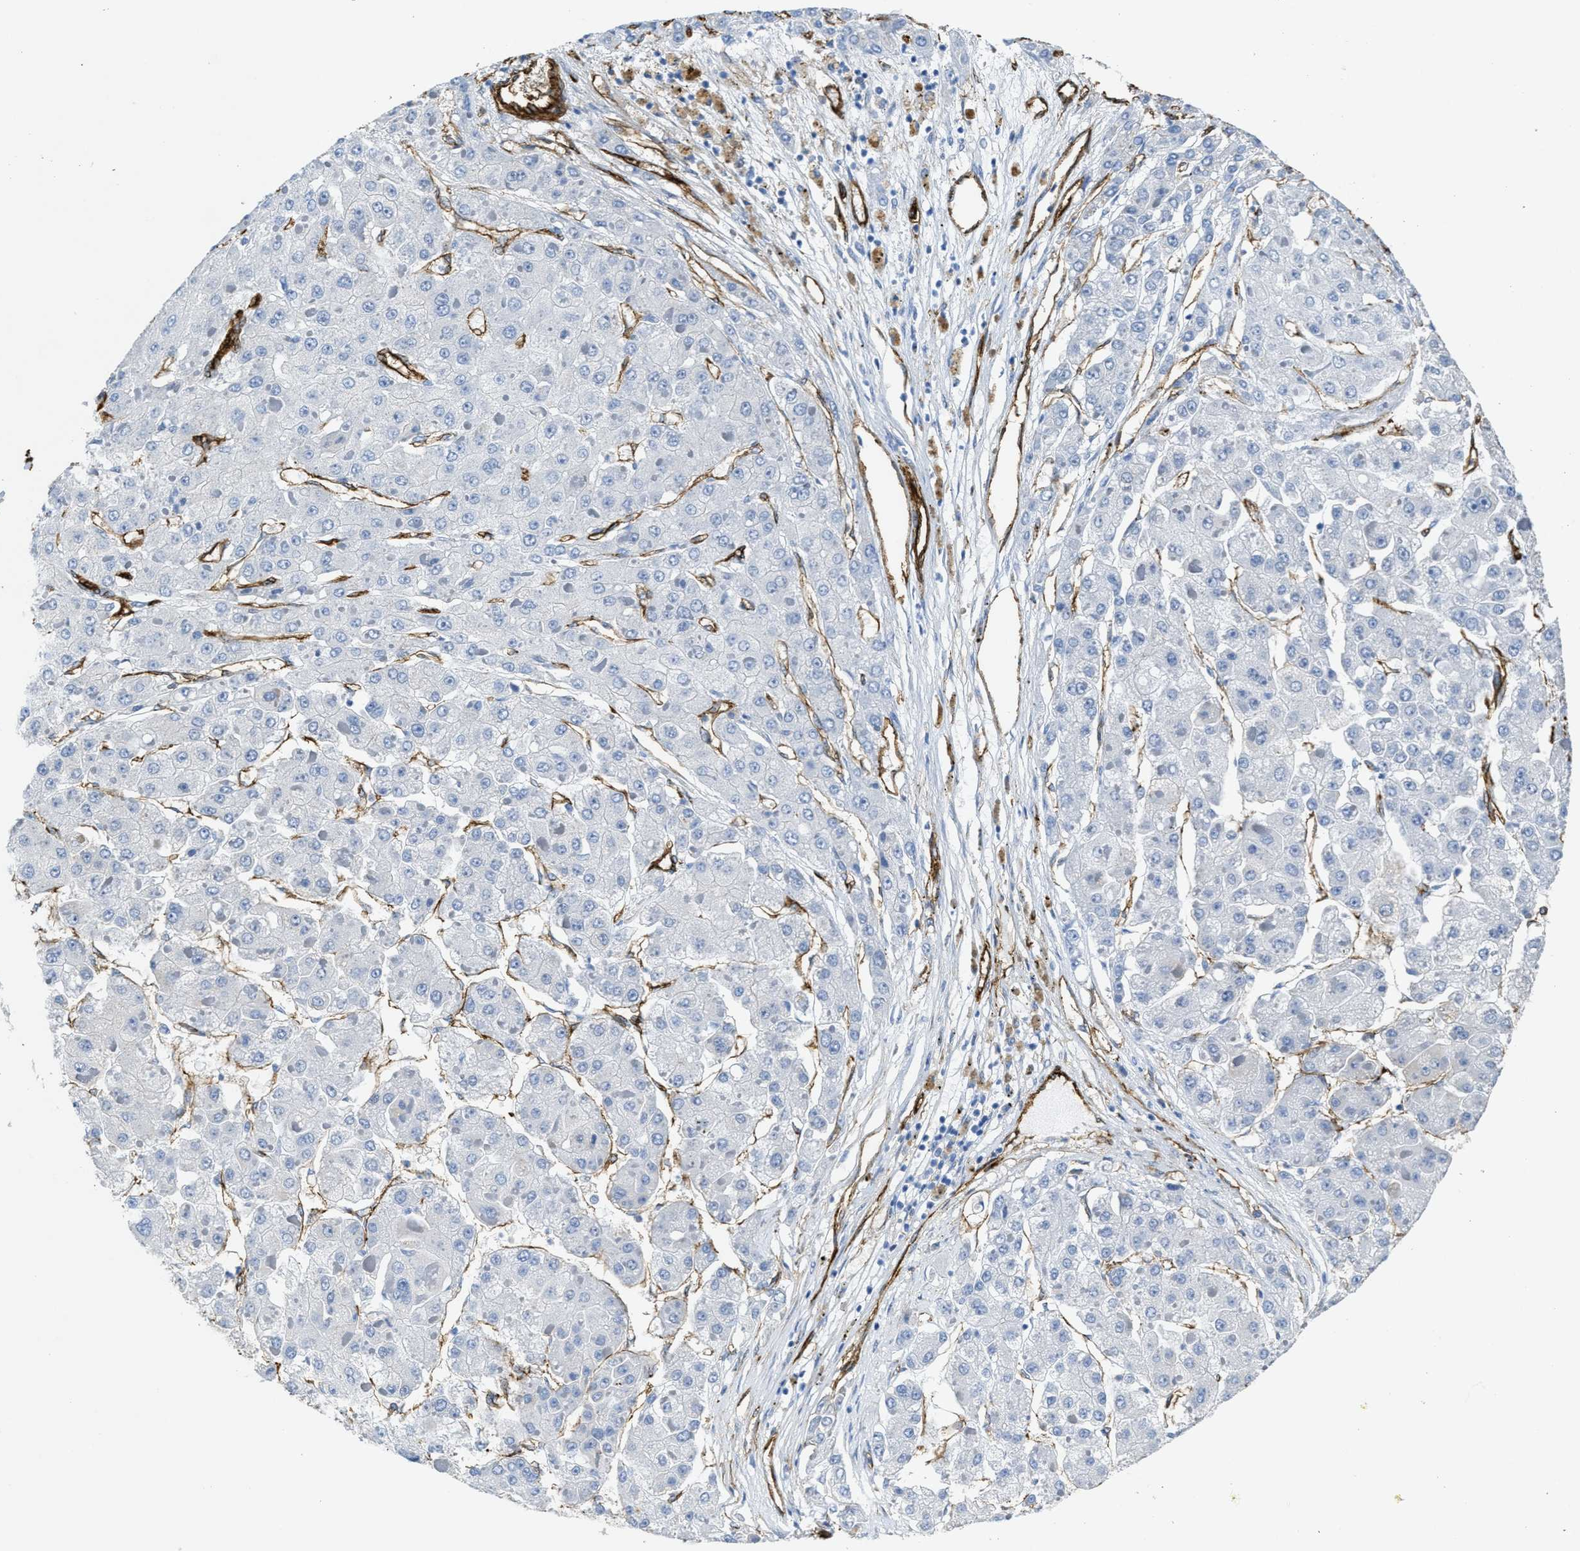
{"staining": {"intensity": "negative", "quantity": "none", "location": "none"}, "tissue": "liver cancer", "cell_type": "Tumor cells", "image_type": "cancer", "snomed": [{"axis": "morphology", "description": "Carcinoma, Hepatocellular, NOS"}, {"axis": "topography", "description": "Liver"}], "caption": "High power microscopy photomicrograph of an immunohistochemistry (IHC) photomicrograph of liver cancer, revealing no significant positivity in tumor cells.", "gene": "NAB1", "patient": {"sex": "female", "age": 73}}